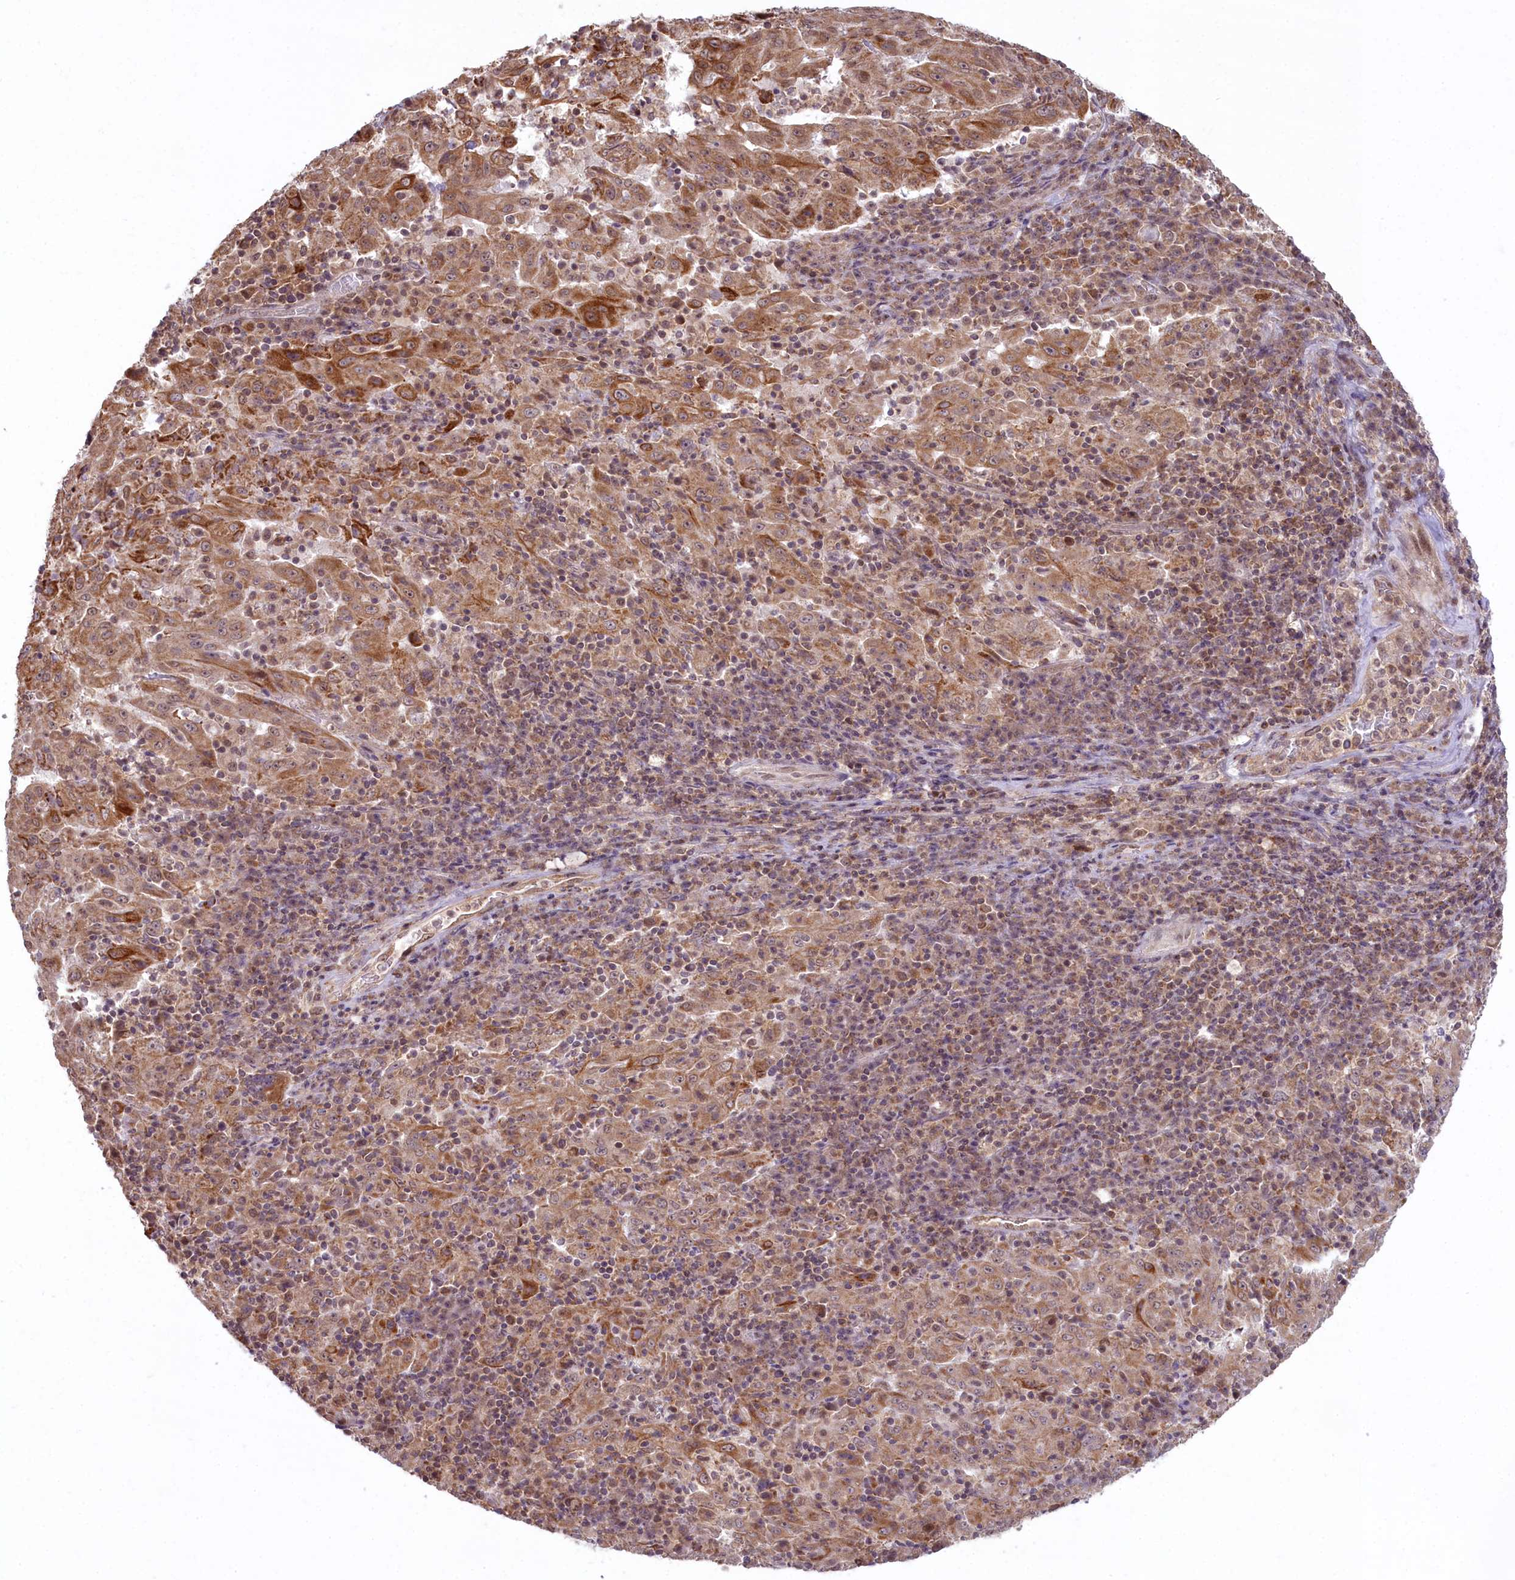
{"staining": {"intensity": "moderate", "quantity": ">75%", "location": "cytoplasmic/membranous"}, "tissue": "pancreatic cancer", "cell_type": "Tumor cells", "image_type": "cancer", "snomed": [{"axis": "morphology", "description": "Adenocarcinoma, NOS"}, {"axis": "topography", "description": "Pancreas"}], "caption": "Approximately >75% of tumor cells in pancreatic adenocarcinoma display moderate cytoplasmic/membranous protein expression as visualized by brown immunohistochemical staining.", "gene": "CARD8", "patient": {"sex": "male", "age": 63}}